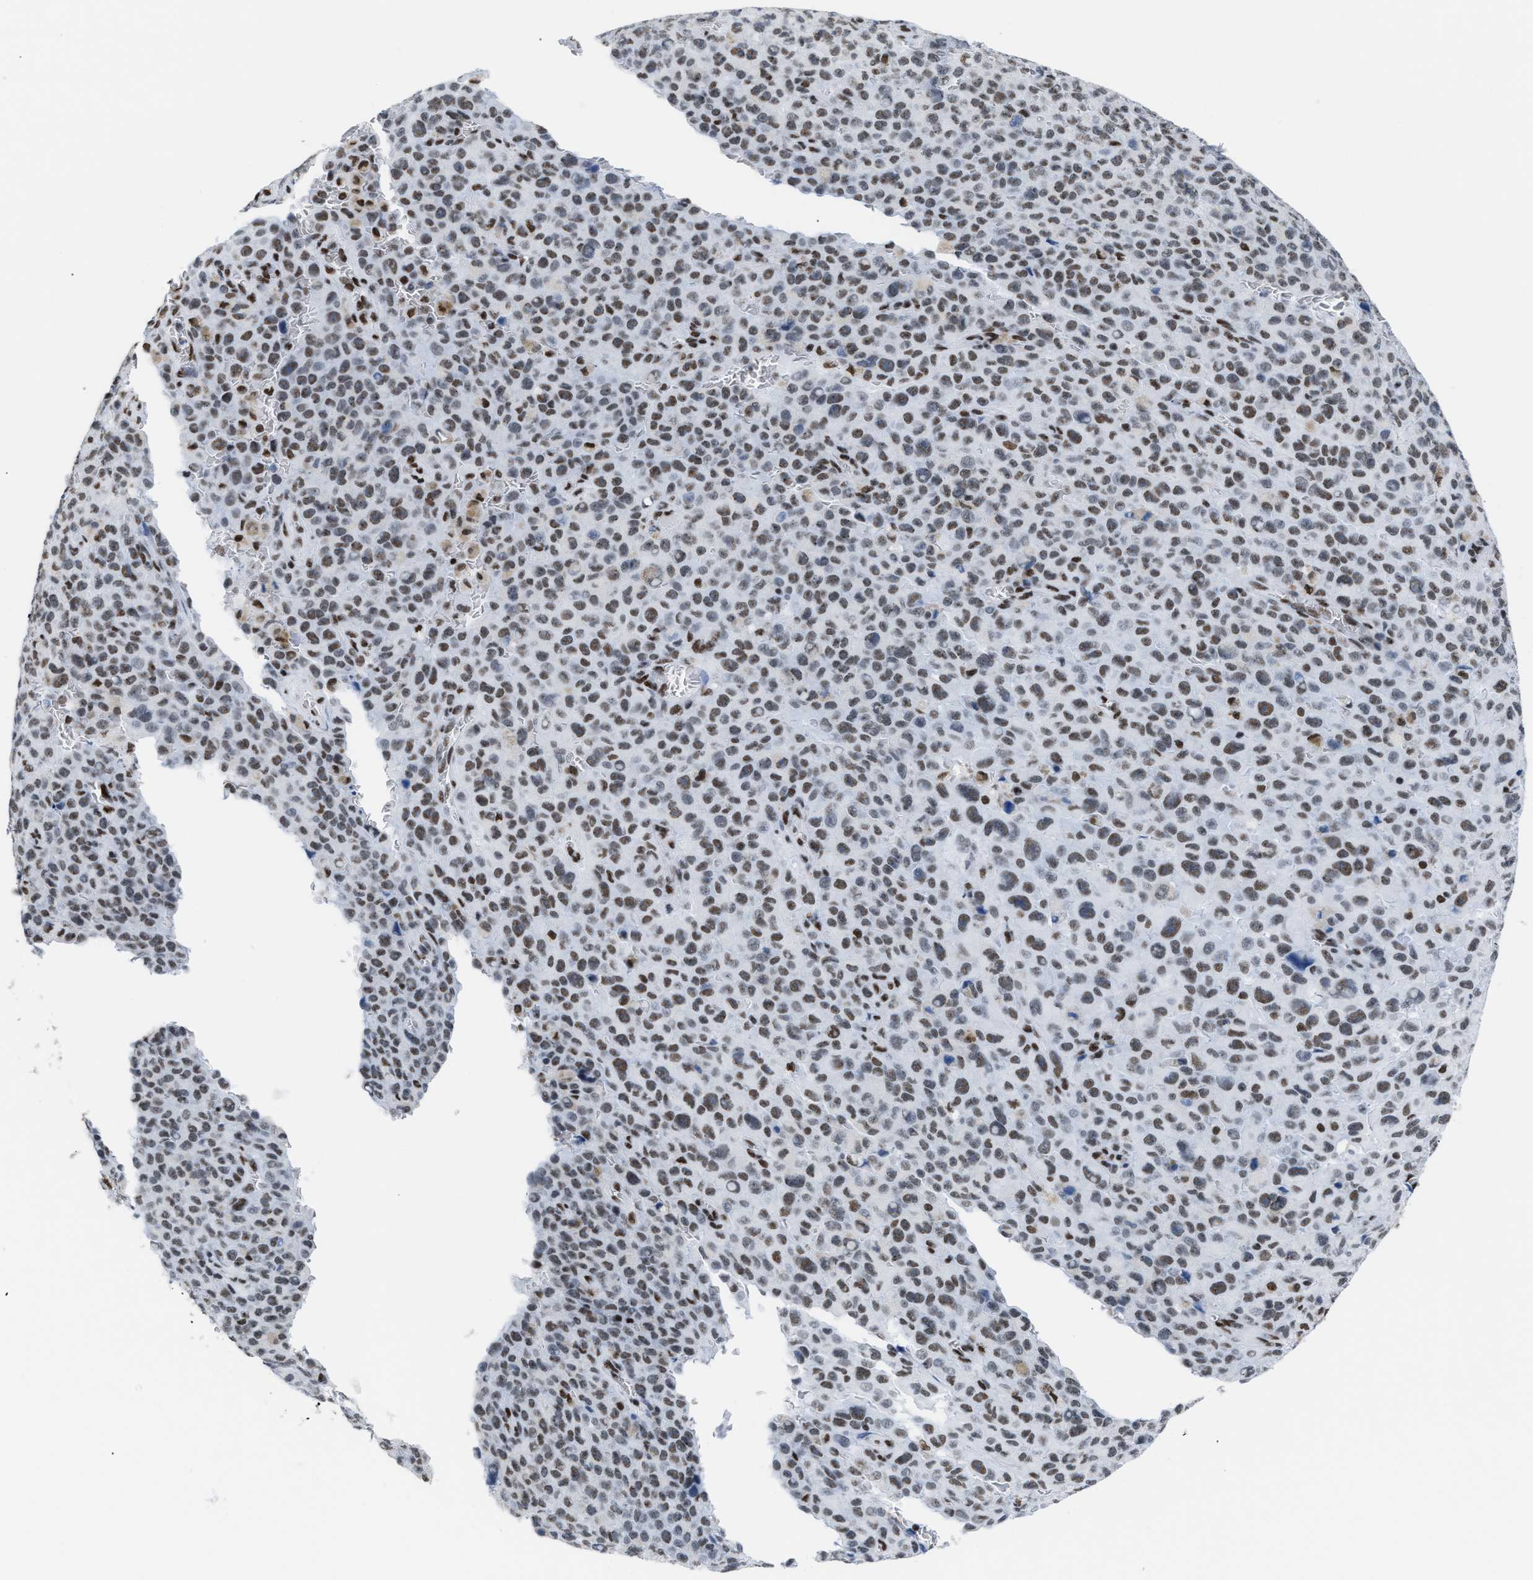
{"staining": {"intensity": "weak", "quantity": "25%-75%", "location": "nuclear"}, "tissue": "melanoma", "cell_type": "Tumor cells", "image_type": "cancer", "snomed": [{"axis": "morphology", "description": "Malignant melanoma, NOS"}, {"axis": "topography", "description": "Skin"}], "caption": "Melanoma stained with a brown dye reveals weak nuclear positive staining in approximately 25%-75% of tumor cells.", "gene": "CCAR2", "patient": {"sex": "female", "age": 82}}